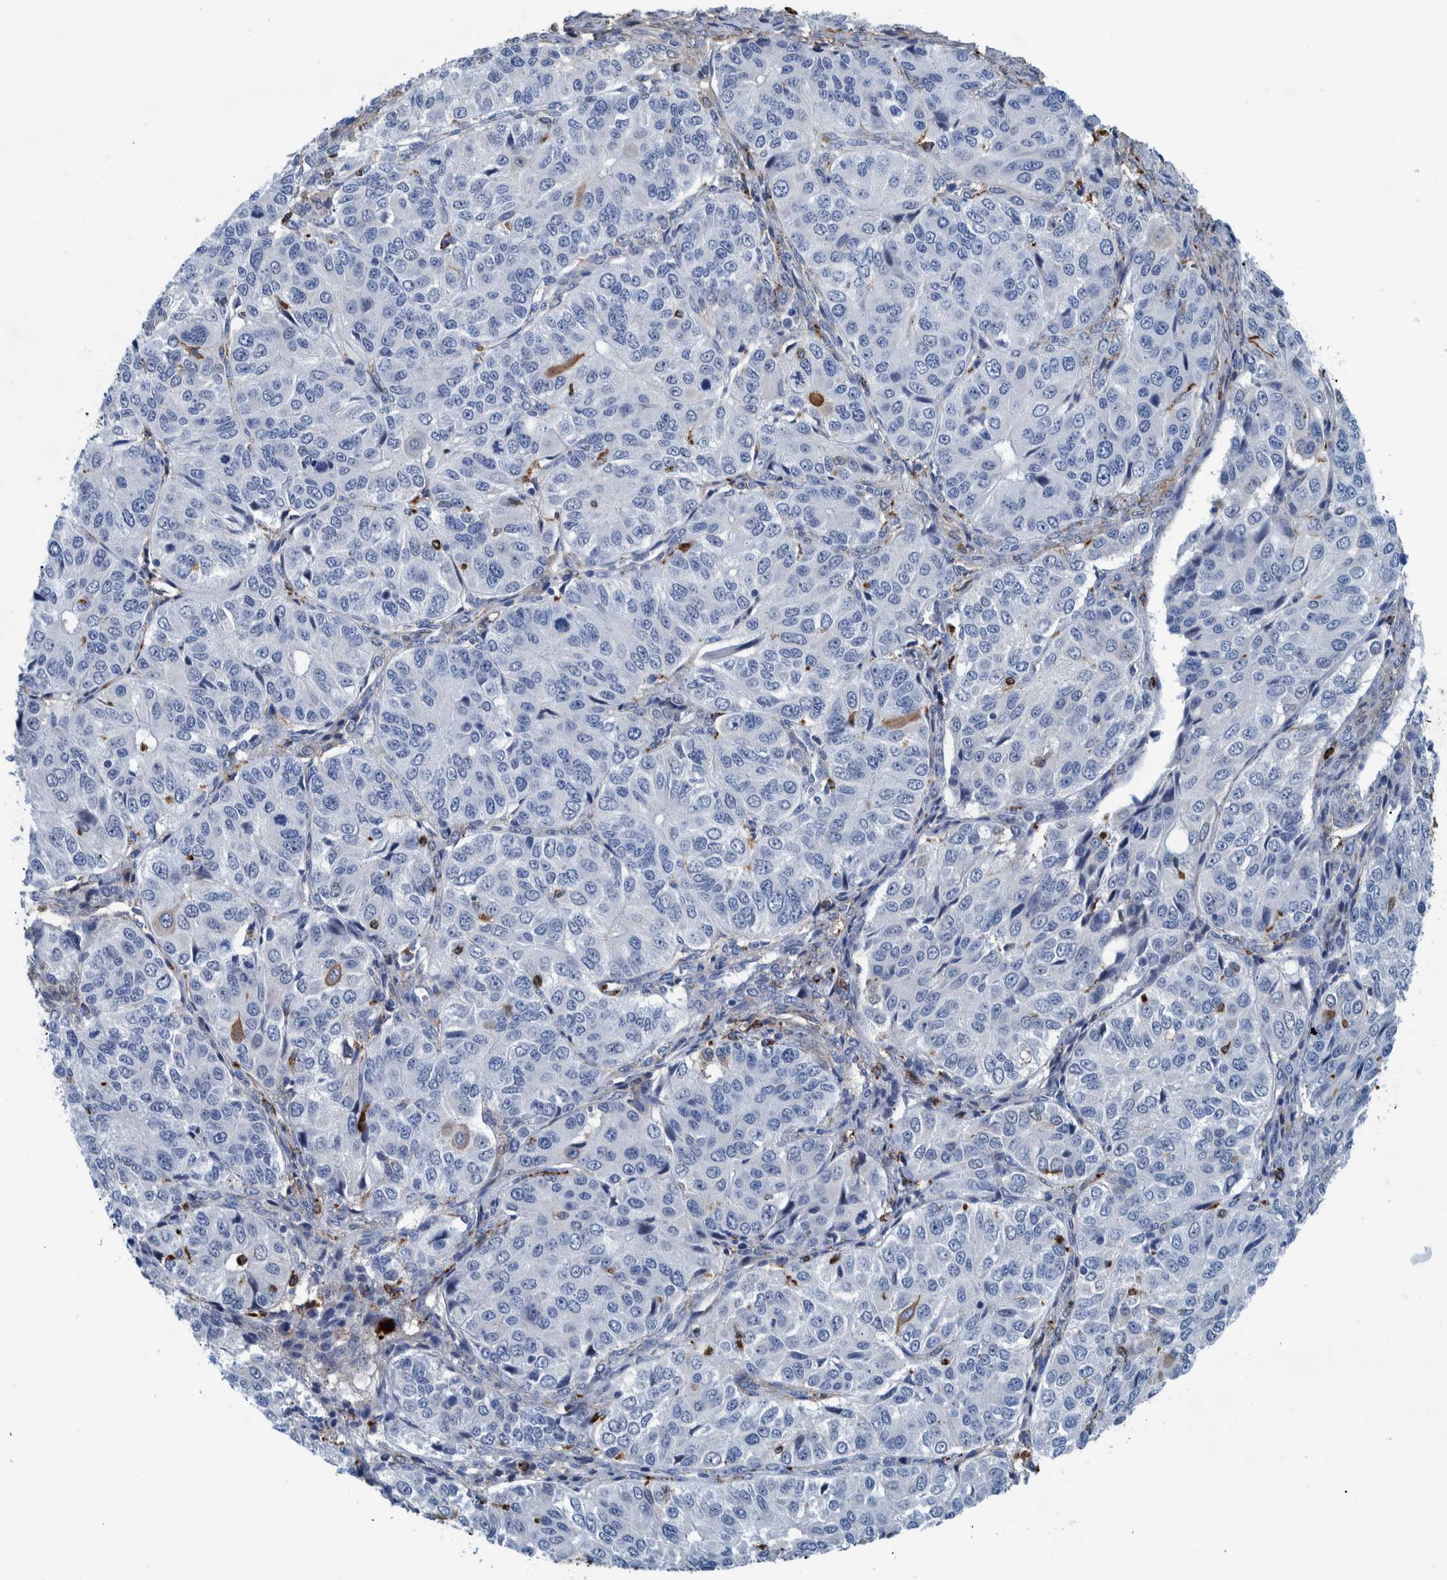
{"staining": {"intensity": "negative", "quantity": "none", "location": "none"}, "tissue": "ovarian cancer", "cell_type": "Tumor cells", "image_type": "cancer", "snomed": [{"axis": "morphology", "description": "Carcinoma, endometroid"}, {"axis": "topography", "description": "Ovary"}], "caption": "A histopathology image of ovarian endometroid carcinoma stained for a protein reveals no brown staining in tumor cells.", "gene": "IDO1", "patient": {"sex": "female", "age": 51}}